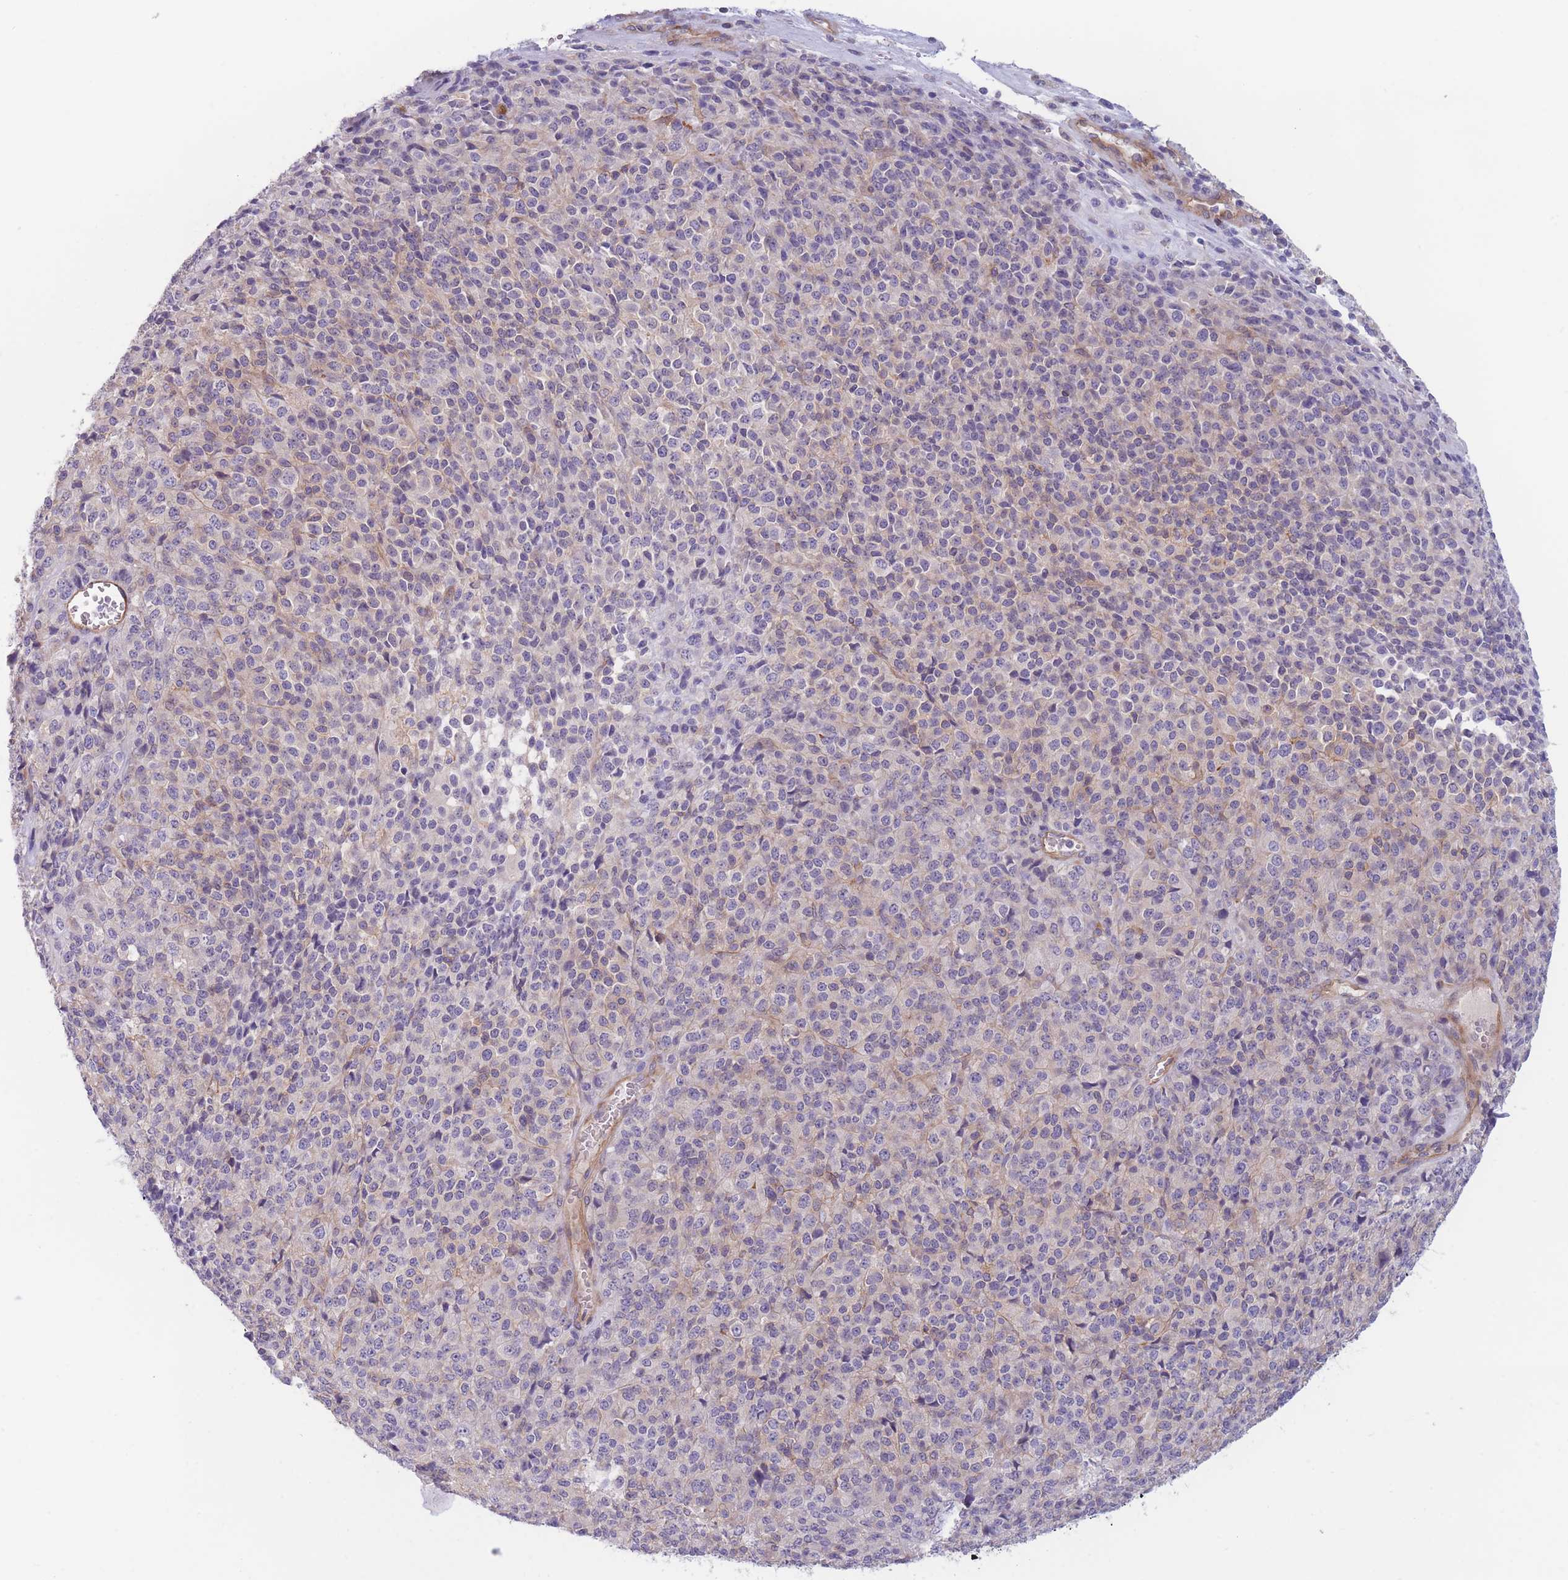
{"staining": {"intensity": "negative", "quantity": "none", "location": "none"}, "tissue": "melanoma", "cell_type": "Tumor cells", "image_type": "cancer", "snomed": [{"axis": "morphology", "description": "Malignant melanoma, Metastatic site"}, {"axis": "topography", "description": "Brain"}], "caption": "Immunohistochemistry (IHC) histopathology image of neoplastic tissue: human malignant melanoma (metastatic site) stained with DAB demonstrates no significant protein expression in tumor cells.", "gene": "WDR93", "patient": {"sex": "female", "age": 56}}